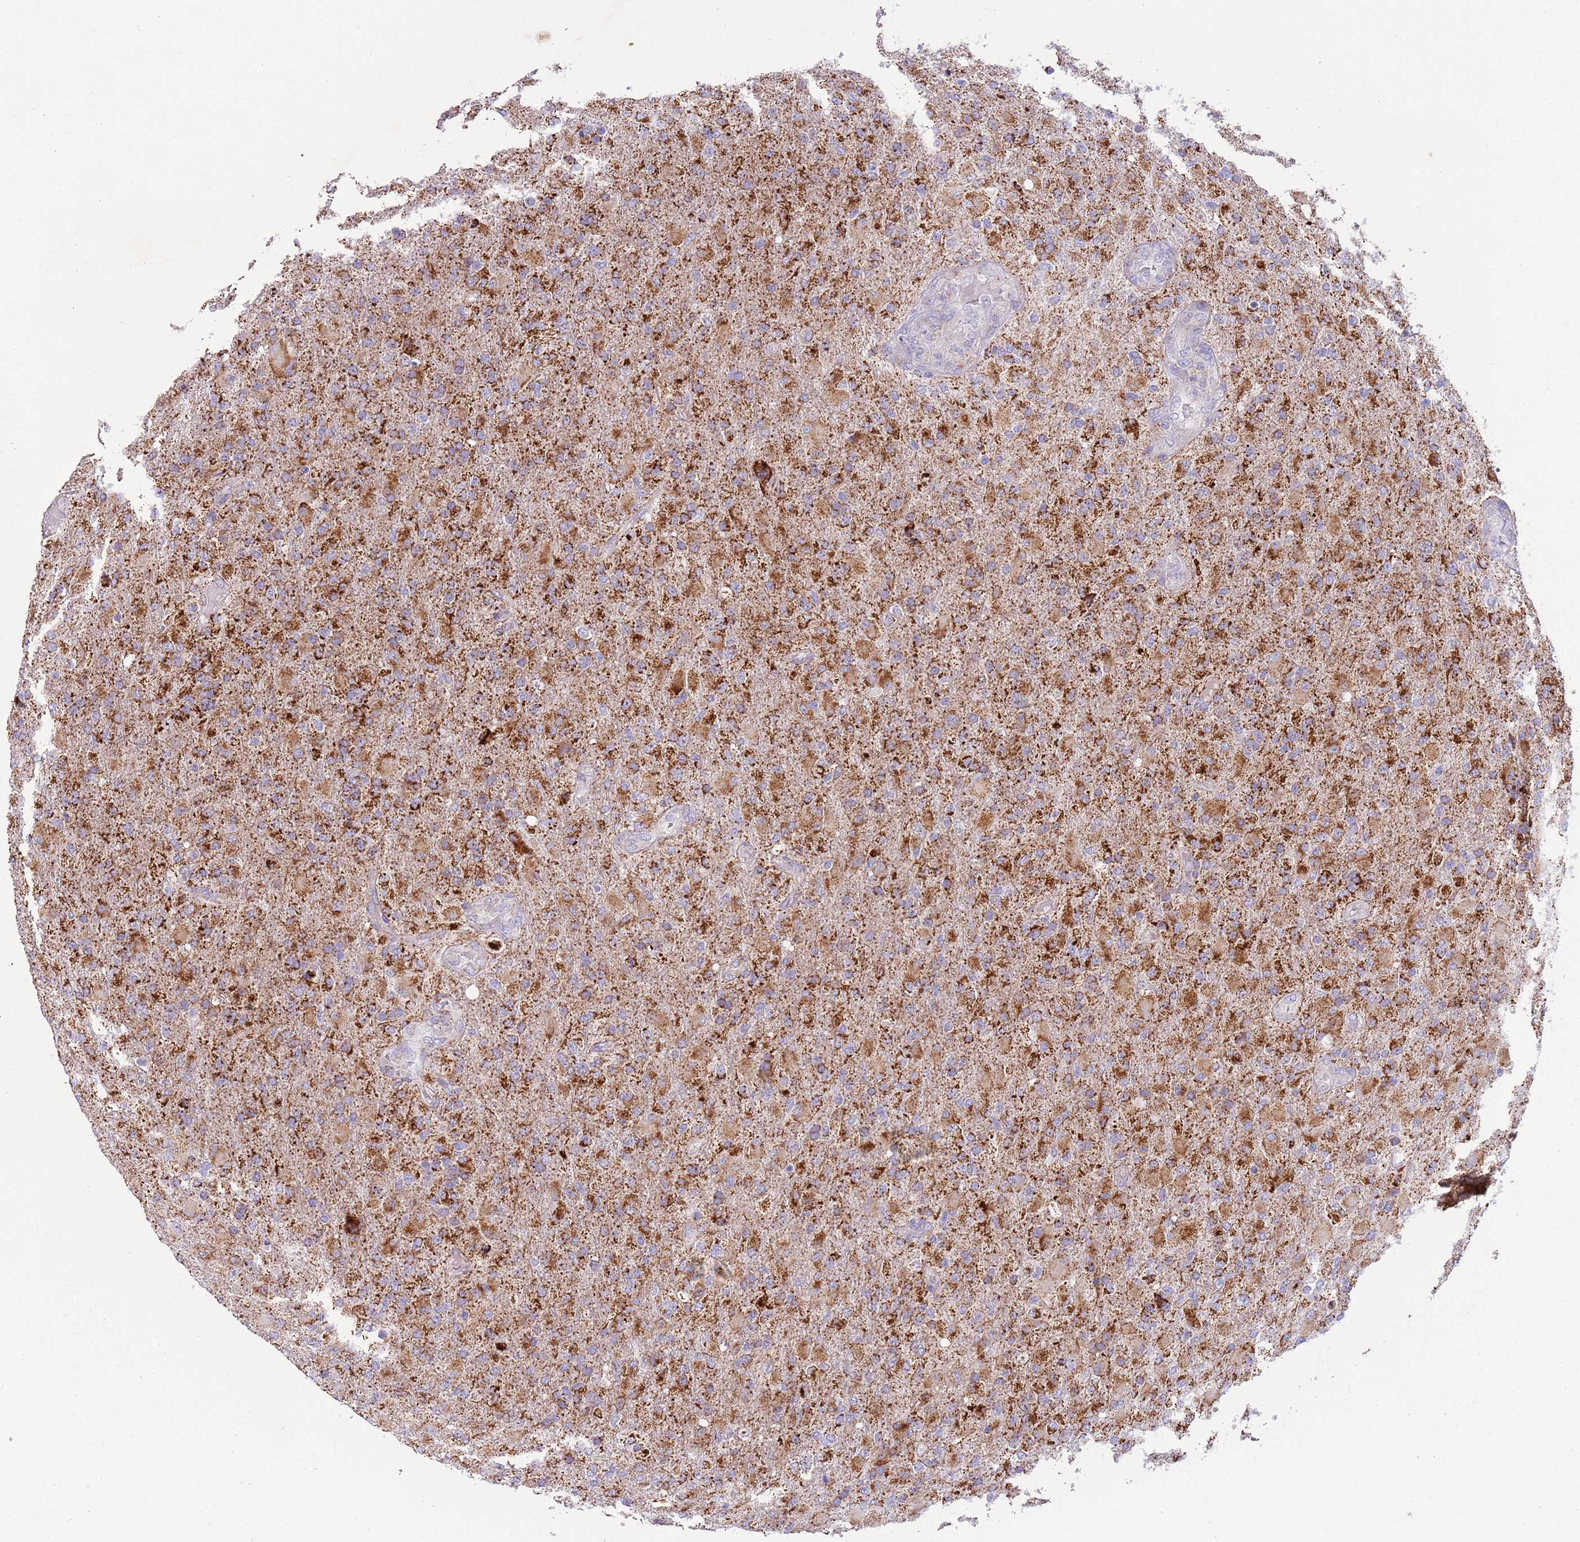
{"staining": {"intensity": "strong", "quantity": ">75%", "location": "cytoplasmic/membranous"}, "tissue": "glioma", "cell_type": "Tumor cells", "image_type": "cancer", "snomed": [{"axis": "morphology", "description": "Glioma, malignant, Low grade"}, {"axis": "topography", "description": "Brain"}], "caption": "A brown stain highlights strong cytoplasmic/membranous positivity of a protein in human malignant glioma (low-grade) tumor cells.", "gene": "RNF222", "patient": {"sex": "male", "age": 65}}